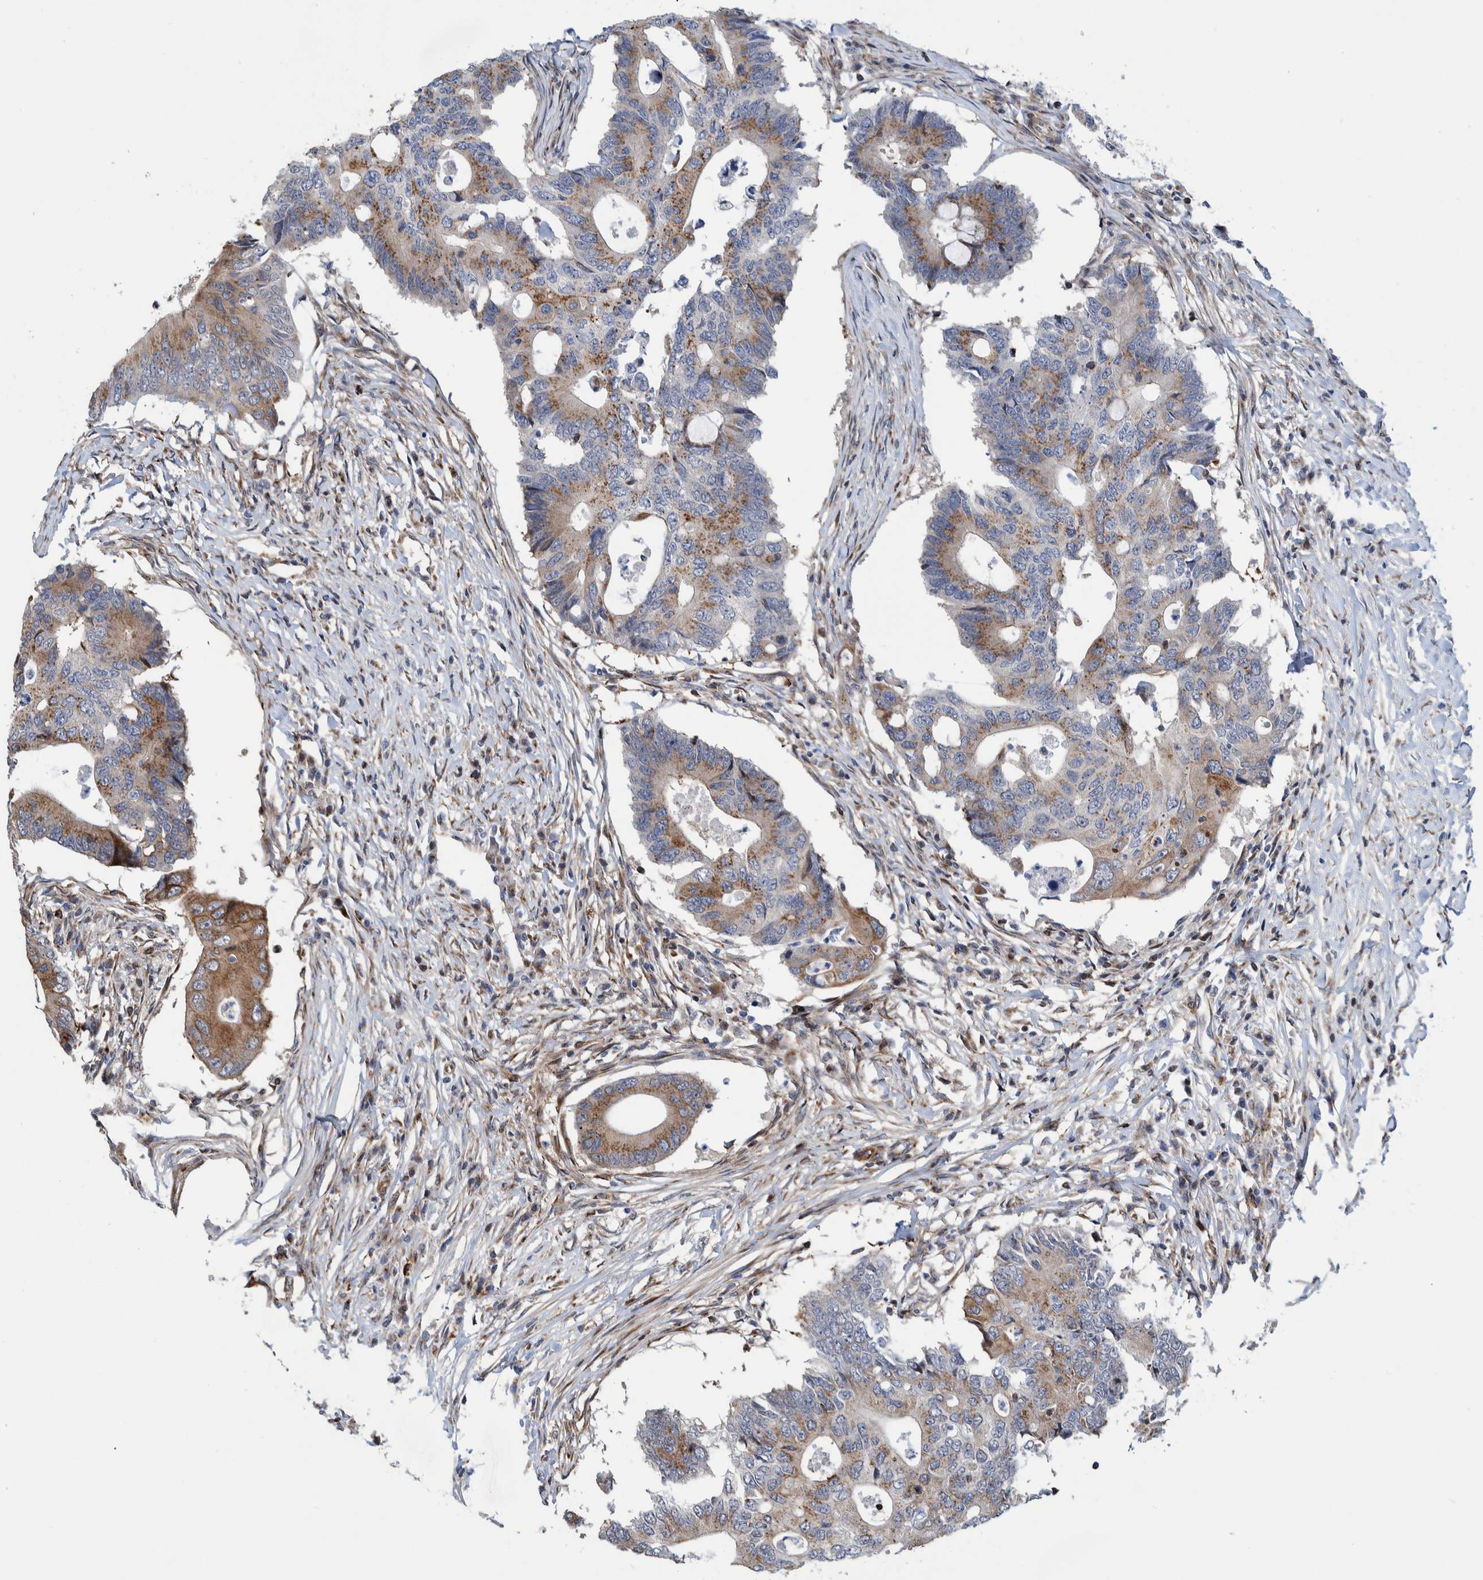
{"staining": {"intensity": "moderate", "quantity": ">75%", "location": "cytoplasmic/membranous"}, "tissue": "colorectal cancer", "cell_type": "Tumor cells", "image_type": "cancer", "snomed": [{"axis": "morphology", "description": "Adenocarcinoma, NOS"}, {"axis": "topography", "description": "Colon"}], "caption": "Protein positivity by immunohistochemistry reveals moderate cytoplasmic/membranous positivity in approximately >75% of tumor cells in colorectal adenocarcinoma. Using DAB (3,3'-diaminobenzidine) (brown) and hematoxylin (blue) stains, captured at high magnification using brightfield microscopy.", "gene": "CCDC57", "patient": {"sex": "male", "age": 71}}